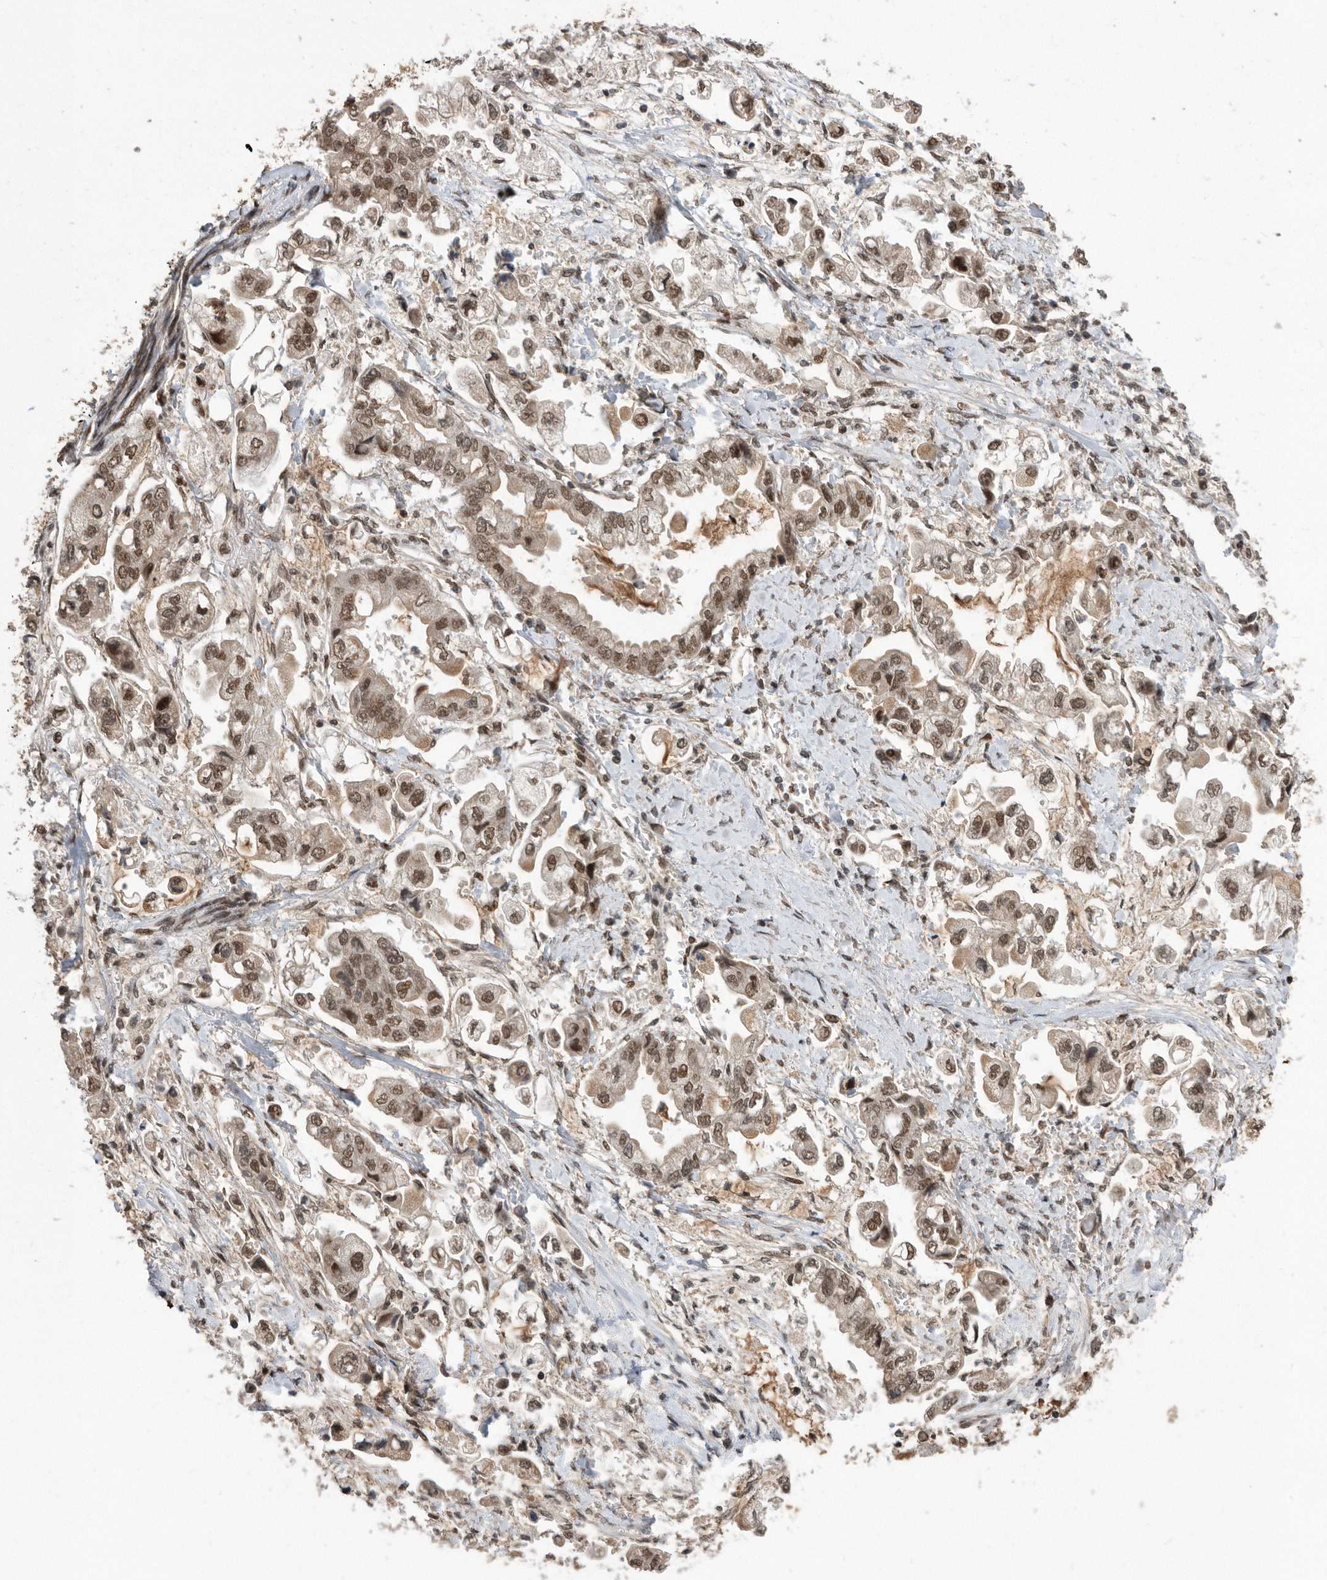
{"staining": {"intensity": "moderate", "quantity": ">75%", "location": "nuclear"}, "tissue": "stomach cancer", "cell_type": "Tumor cells", "image_type": "cancer", "snomed": [{"axis": "morphology", "description": "Adenocarcinoma, NOS"}, {"axis": "topography", "description": "Stomach"}], "caption": "Human stomach cancer stained for a protein (brown) displays moderate nuclear positive expression in approximately >75% of tumor cells.", "gene": "TDRD3", "patient": {"sex": "male", "age": 62}}